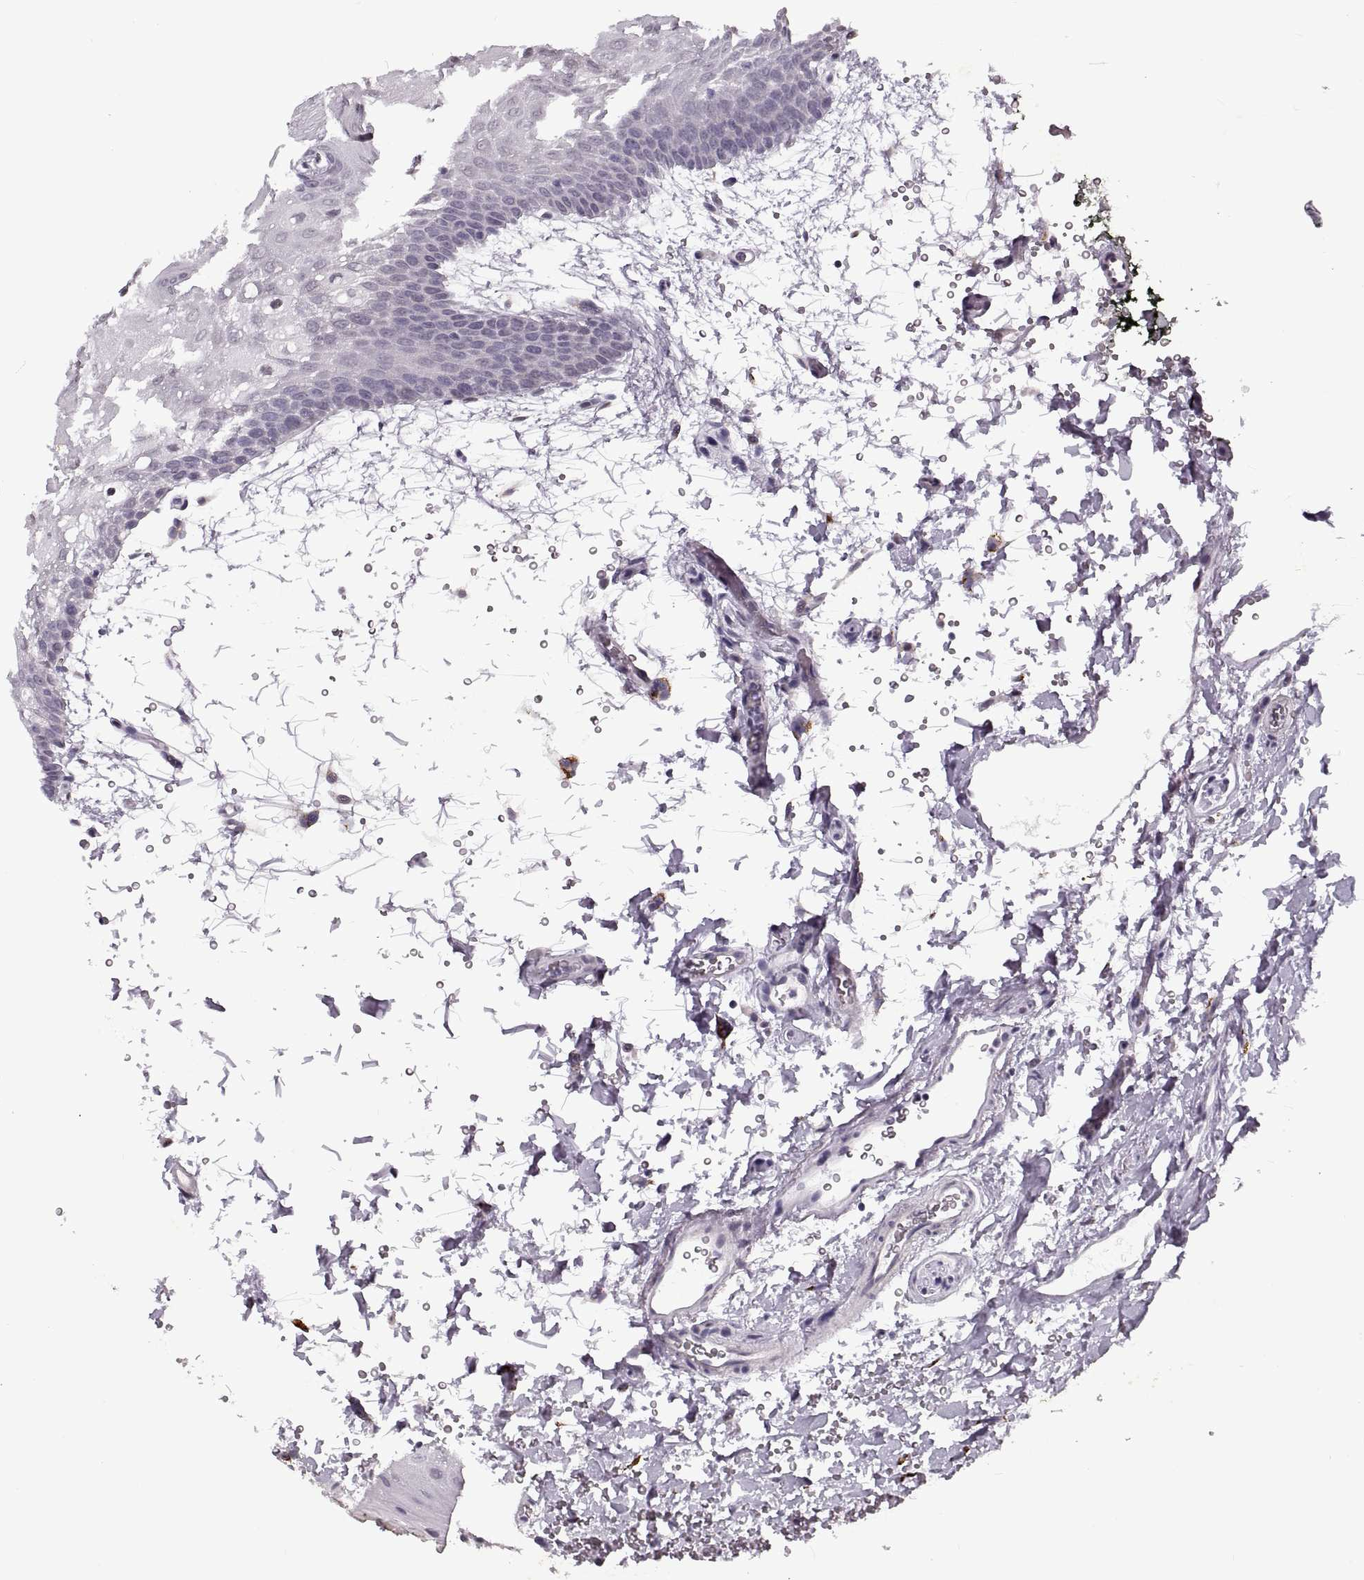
{"staining": {"intensity": "negative", "quantity": "none", "location": "none"}, "tissue": "oral mucosa", "cell_type": "Squamous epithelial cells", "image_type": "normal", "snomed": [{"axis": "morphology", "description": "Normal tissue, NOS"}, {"axis": "topography", "description": "Oral tissue"}, {"axis": "topography", "description": "Head-Neck"}], "caption": "Immunohistochemistry of normal human oral mucosa reveals no positivity in squamous epithelial cells. (DAB immunohistochemistry (IHC), high magnification).", "gene": "PRSS37", "patient": {"sex": "male", "age": 65}}